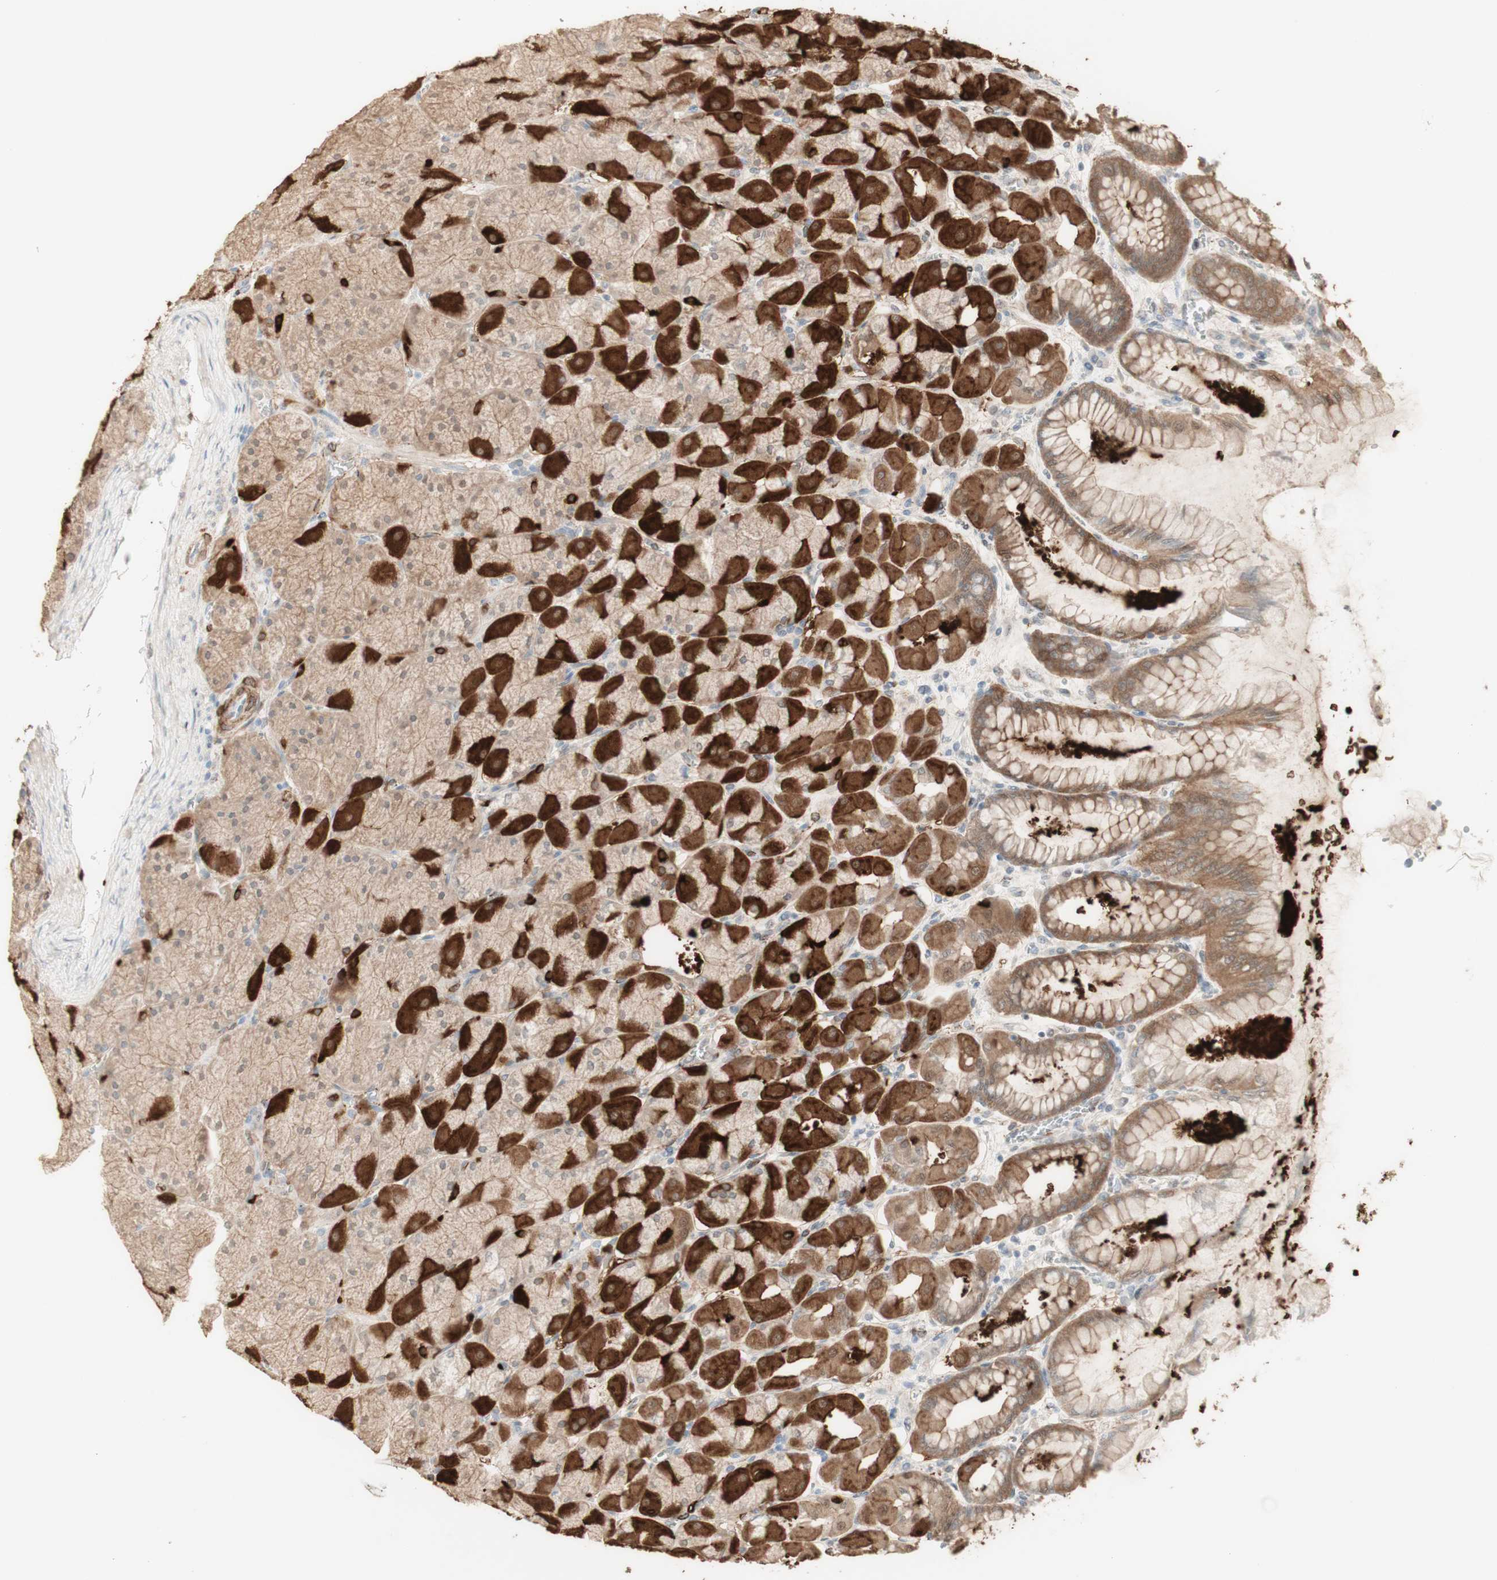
{"staining": {"intensity": "strong", "quantity": "25%-75%", "location": "cytoplasmic/membranous"}, "tissue": "stomach", "cell_type": "Glandular cells", "image_type": "normal", "snomed": [{"axis": "morphology", "description": "Normal tissue, NOS"}, {"axis": "topography", "description": "Stomach, upper"}], "caption": "Immunohistochemistry (IHC) histopathology image of normal stomach: human stomach stained using immunohistochemistry exhibits high levels of strong protein expression localized specifically in the cytoplasmic/membranous of glandular cells, appearing as a cytoplasmic/membranous brown color.", "gene": "MUC3A", "patient": {"sex": "female", "age": 56}}